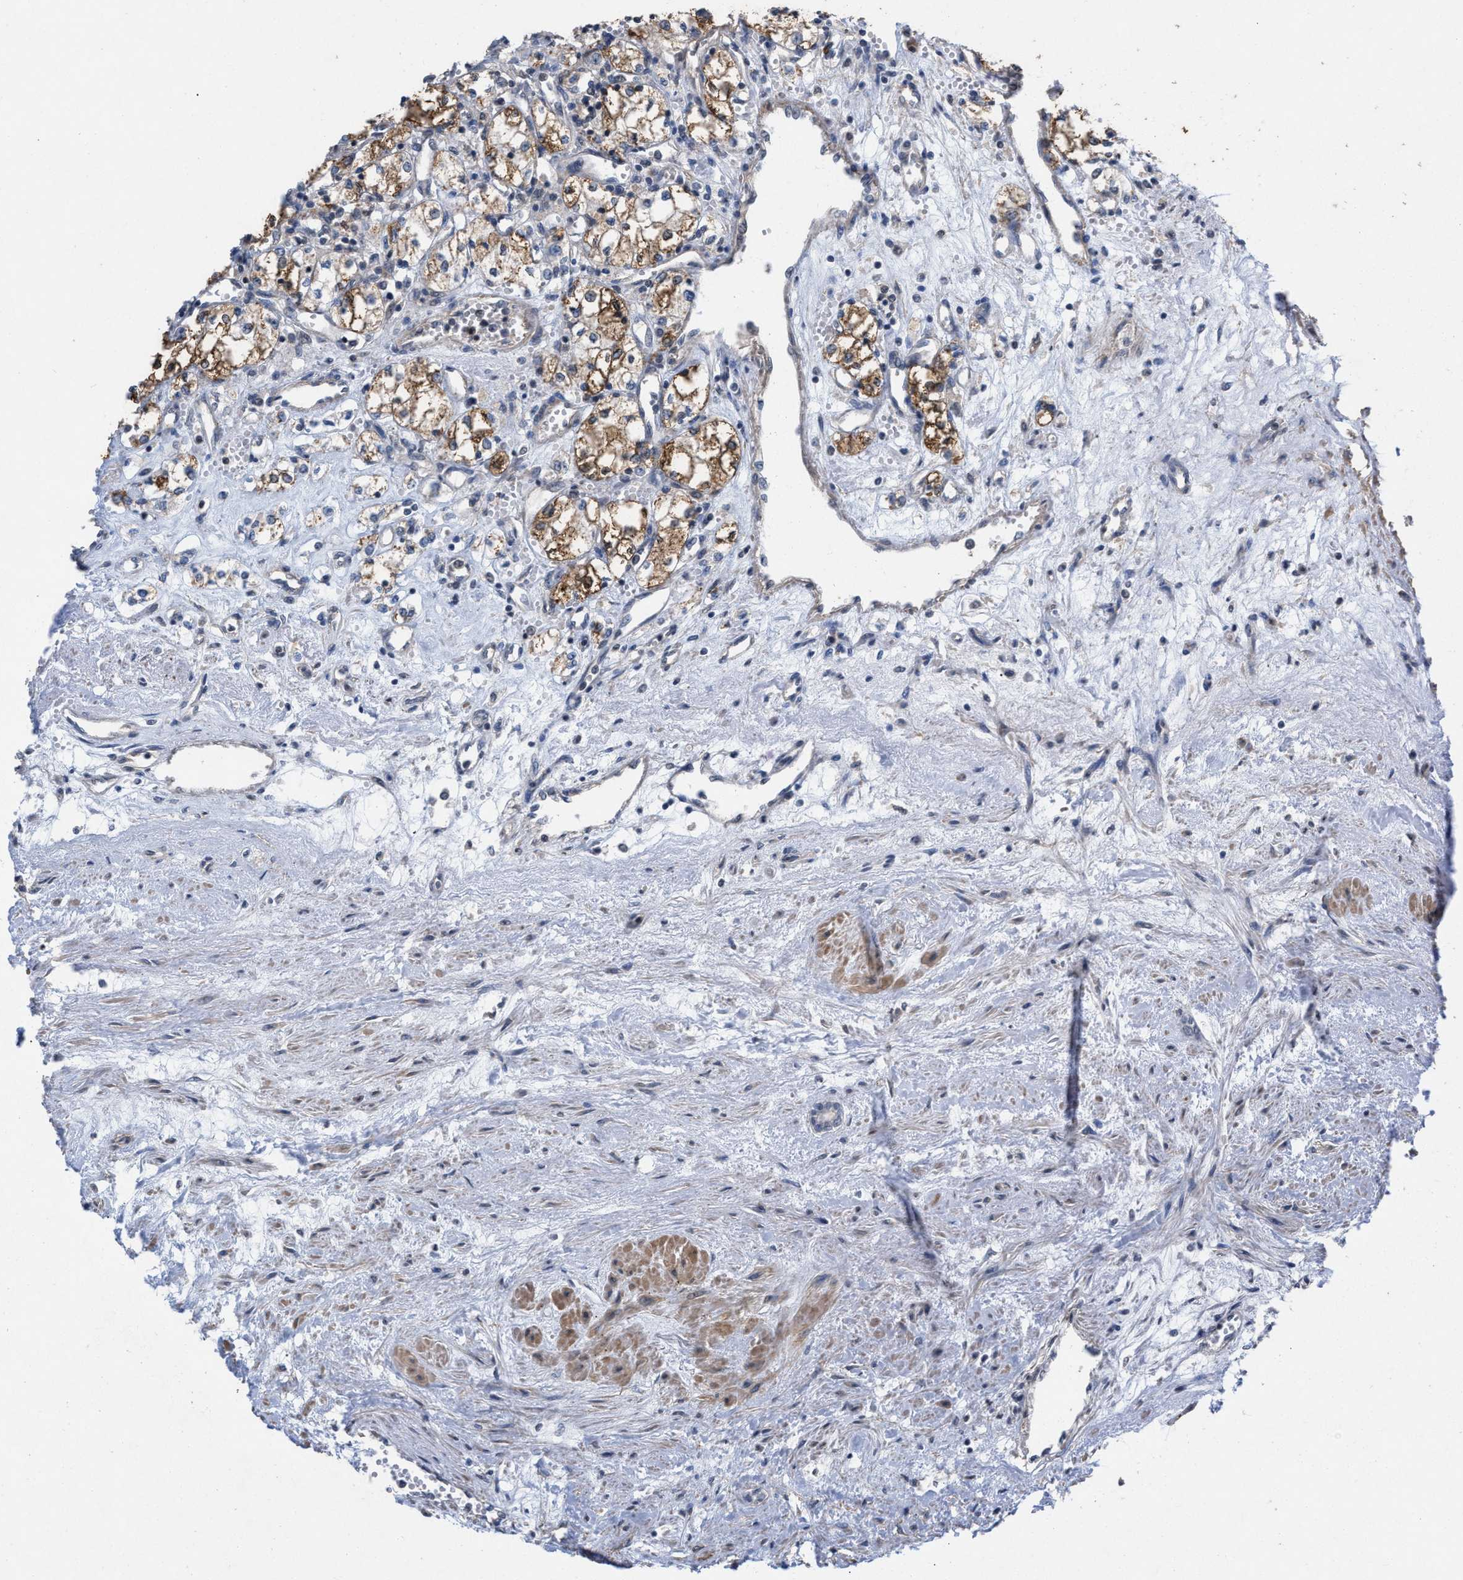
{"staining": {"intensity": "moderate", "quantity": ">75%", "location": "cytoplasmic/membranous"}, "tissue": "renal cancer", "cell_type": "Tumor cells", "image_type": "cancer", "snomed": [{"axis": "morphology", "description": "Adenocarcinoma, NOS"}, {"axis": "topography", "description": "Kidney"}], "caption": "High-power microscopy captured an immunohistochemistry histopathology image of adenocarcinoma (renal), revealing moderate cytoplasmic/membranous staining in about >75% of tumor cells.", "gene": "TMEM131", "patient": {"sex": "male", "age": 59}}